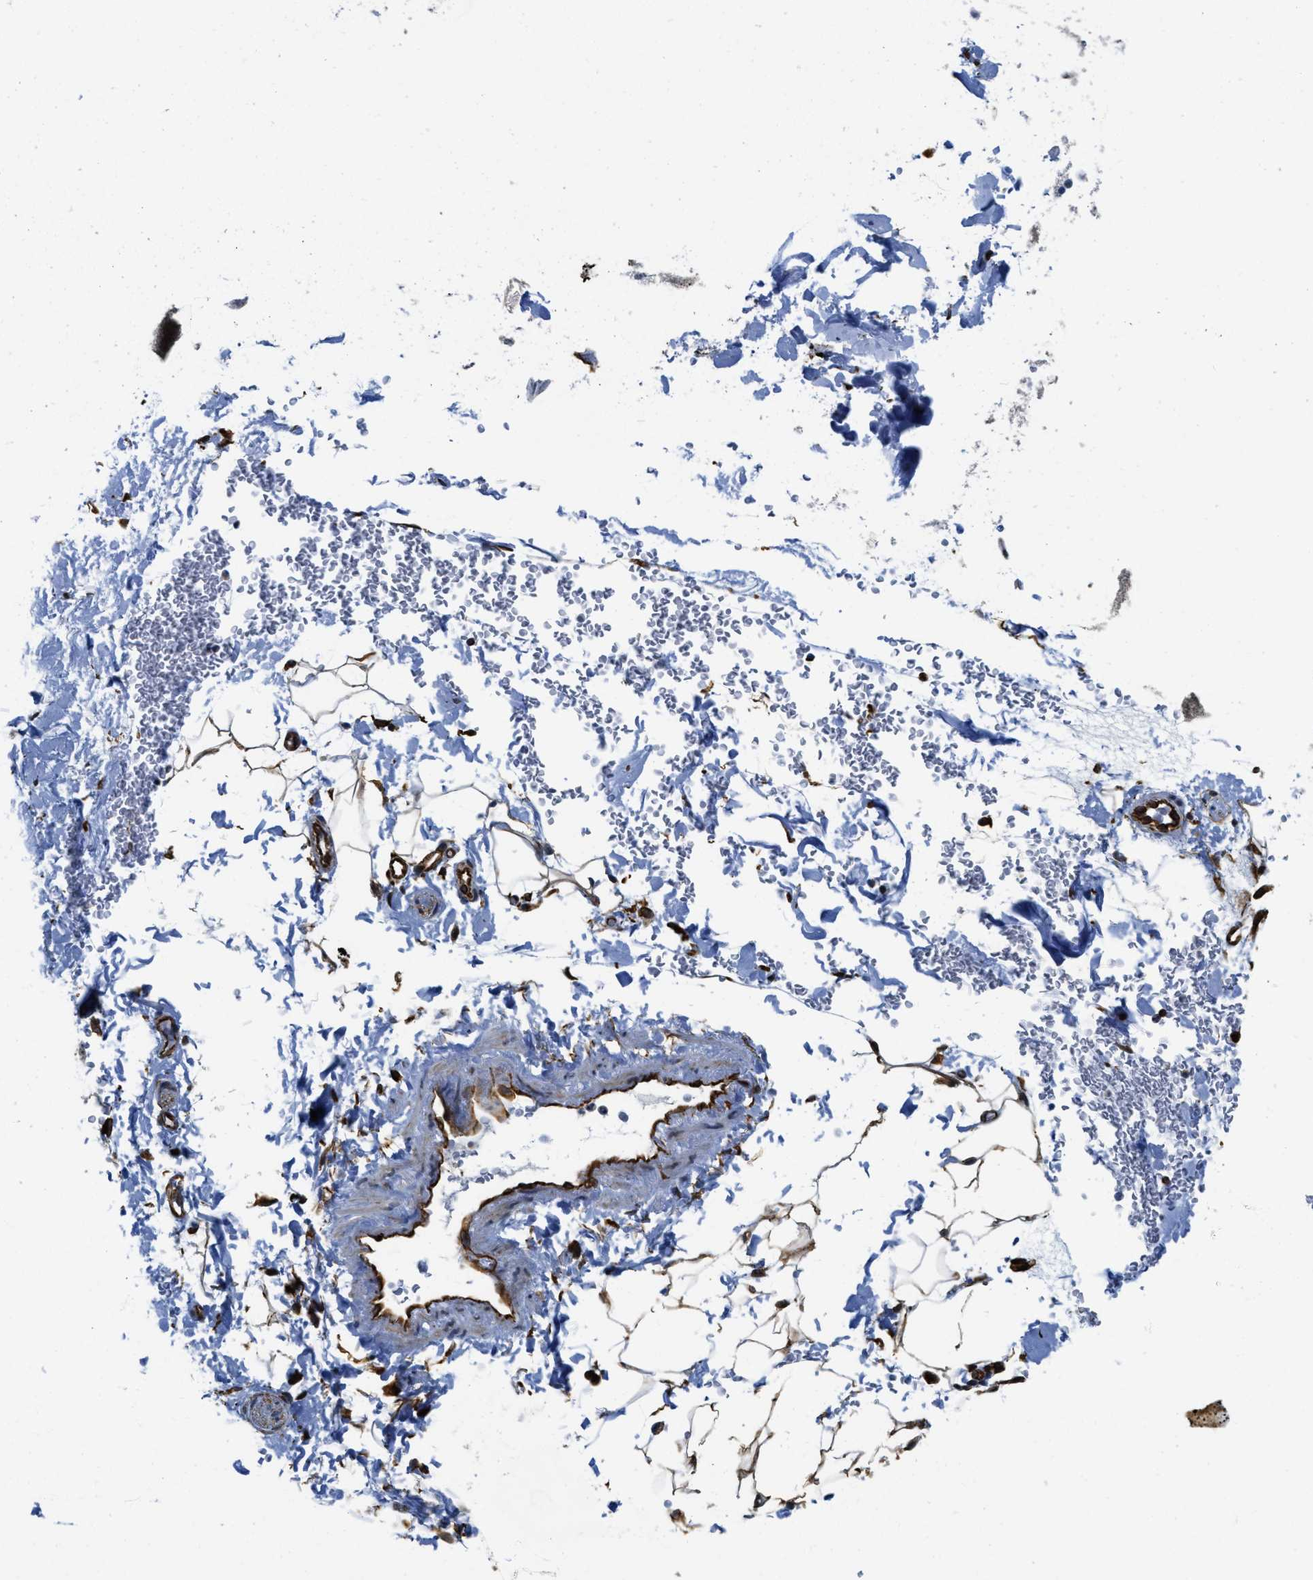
{"staining": {"intensity": "moderate", "quantity": ">75%", "location": "cytoplasmic/membranous"}, "tissue": "adipose tissue", "cell_type": "Adipocytes", "image_type": "normal", "snomed": [{"axis": "morphology", "description": "Normal tissue, NOS"}, {"axis": "topography", "description": "Cartilage tissue"}, {"axis": "topography", "description": "Bronchus"}], "caption": "The immunohistochemical stain shows moderate cytoplasmic/membranous staining in adipocytes of unremarkable adipose tissue.", "gene": "LRRC8B", "patient": {"sex": "female", "age": 73}}